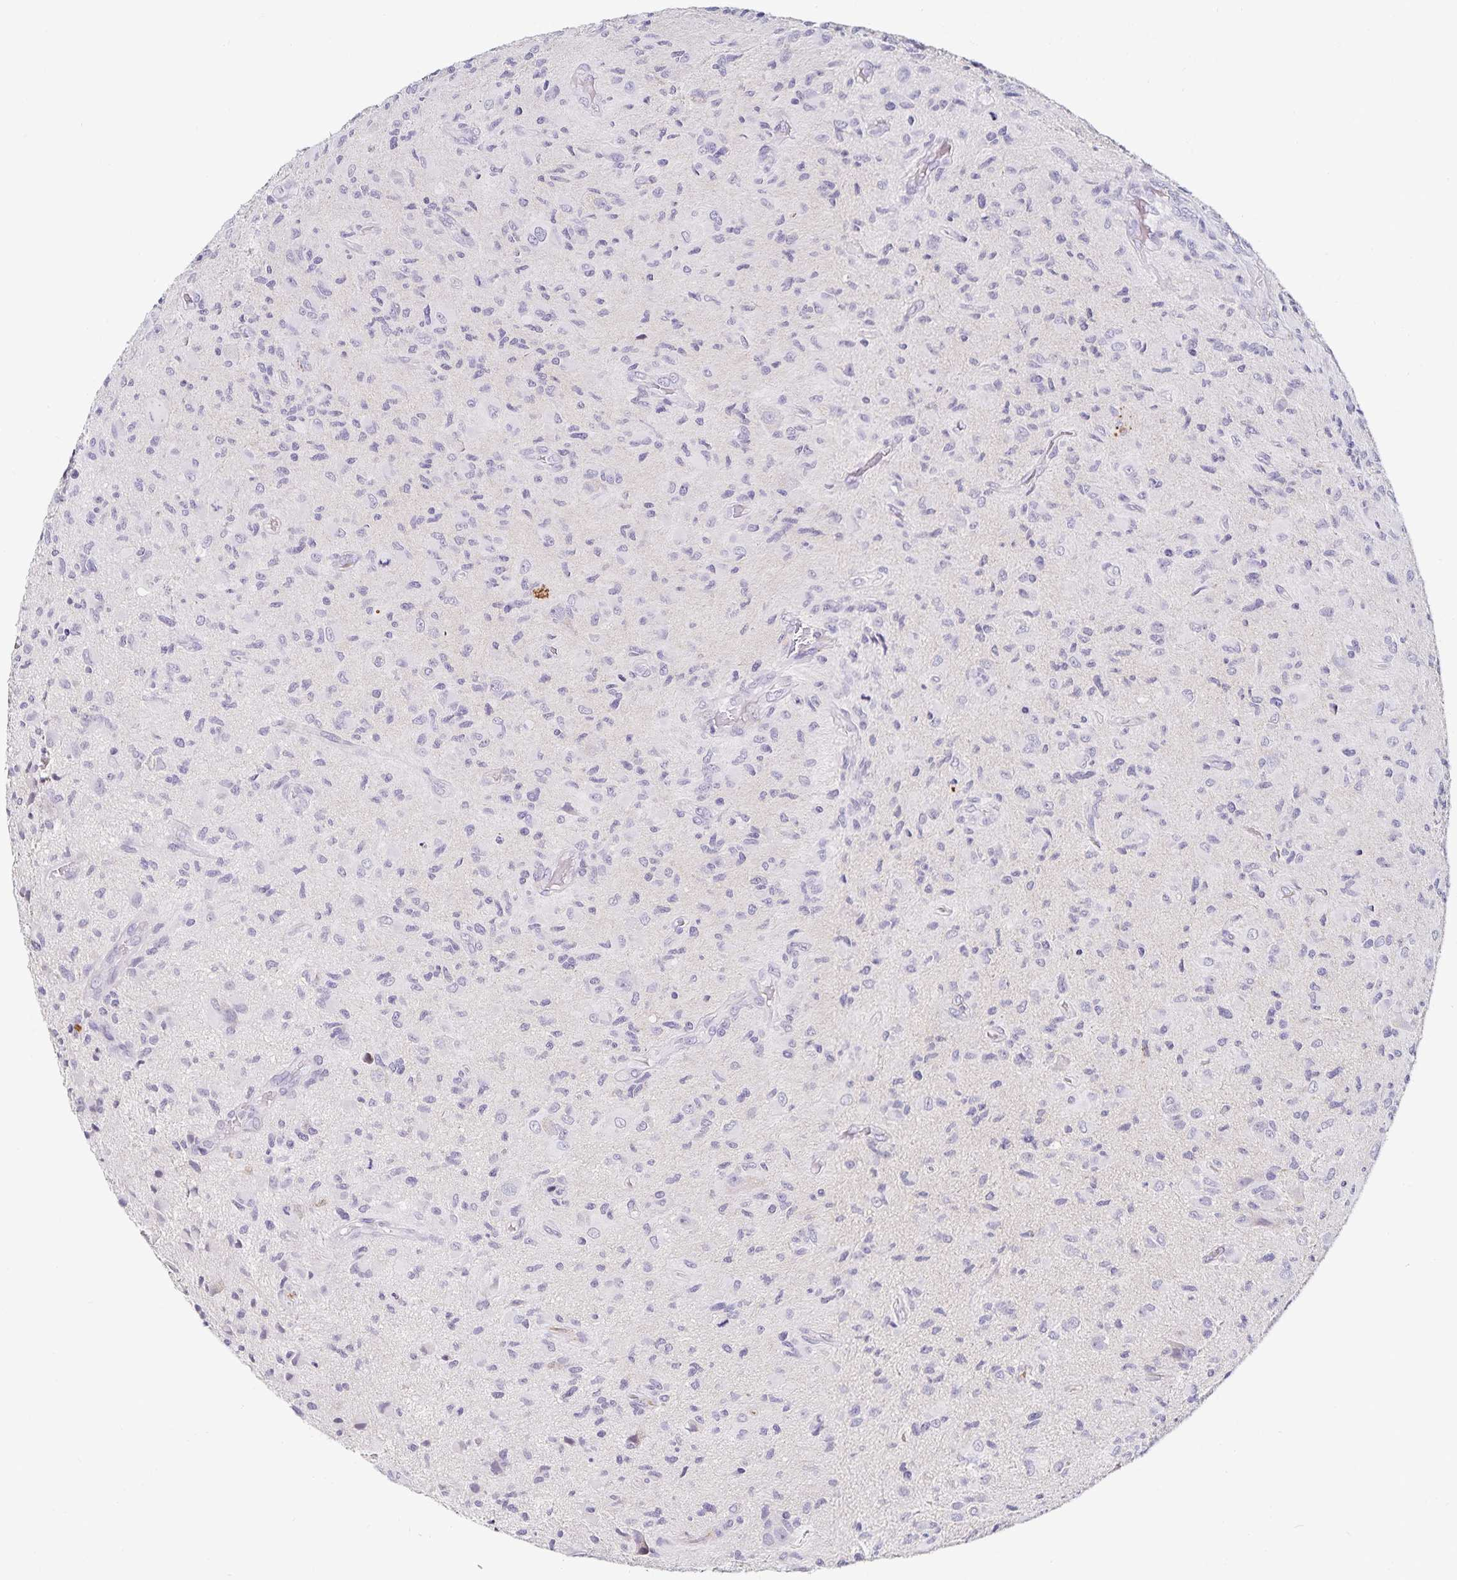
{"staining": {"intensity": "negative", "quantity": "none", "location": "none"}, "tissue": "glioma", "cell_type": "Tumor cells", "image_type": "cancer", "snomed": [{"axis": "morphology", "description": "Glioma, malignant, High grade"}, {"axis": "topography", "description": "Brain"}], "caption": "An image of human malignant glioma (high-grade) is negative for staining in tumor cells.", "gene": "TTR", "patient": {"sex": "female", "age": 65}}